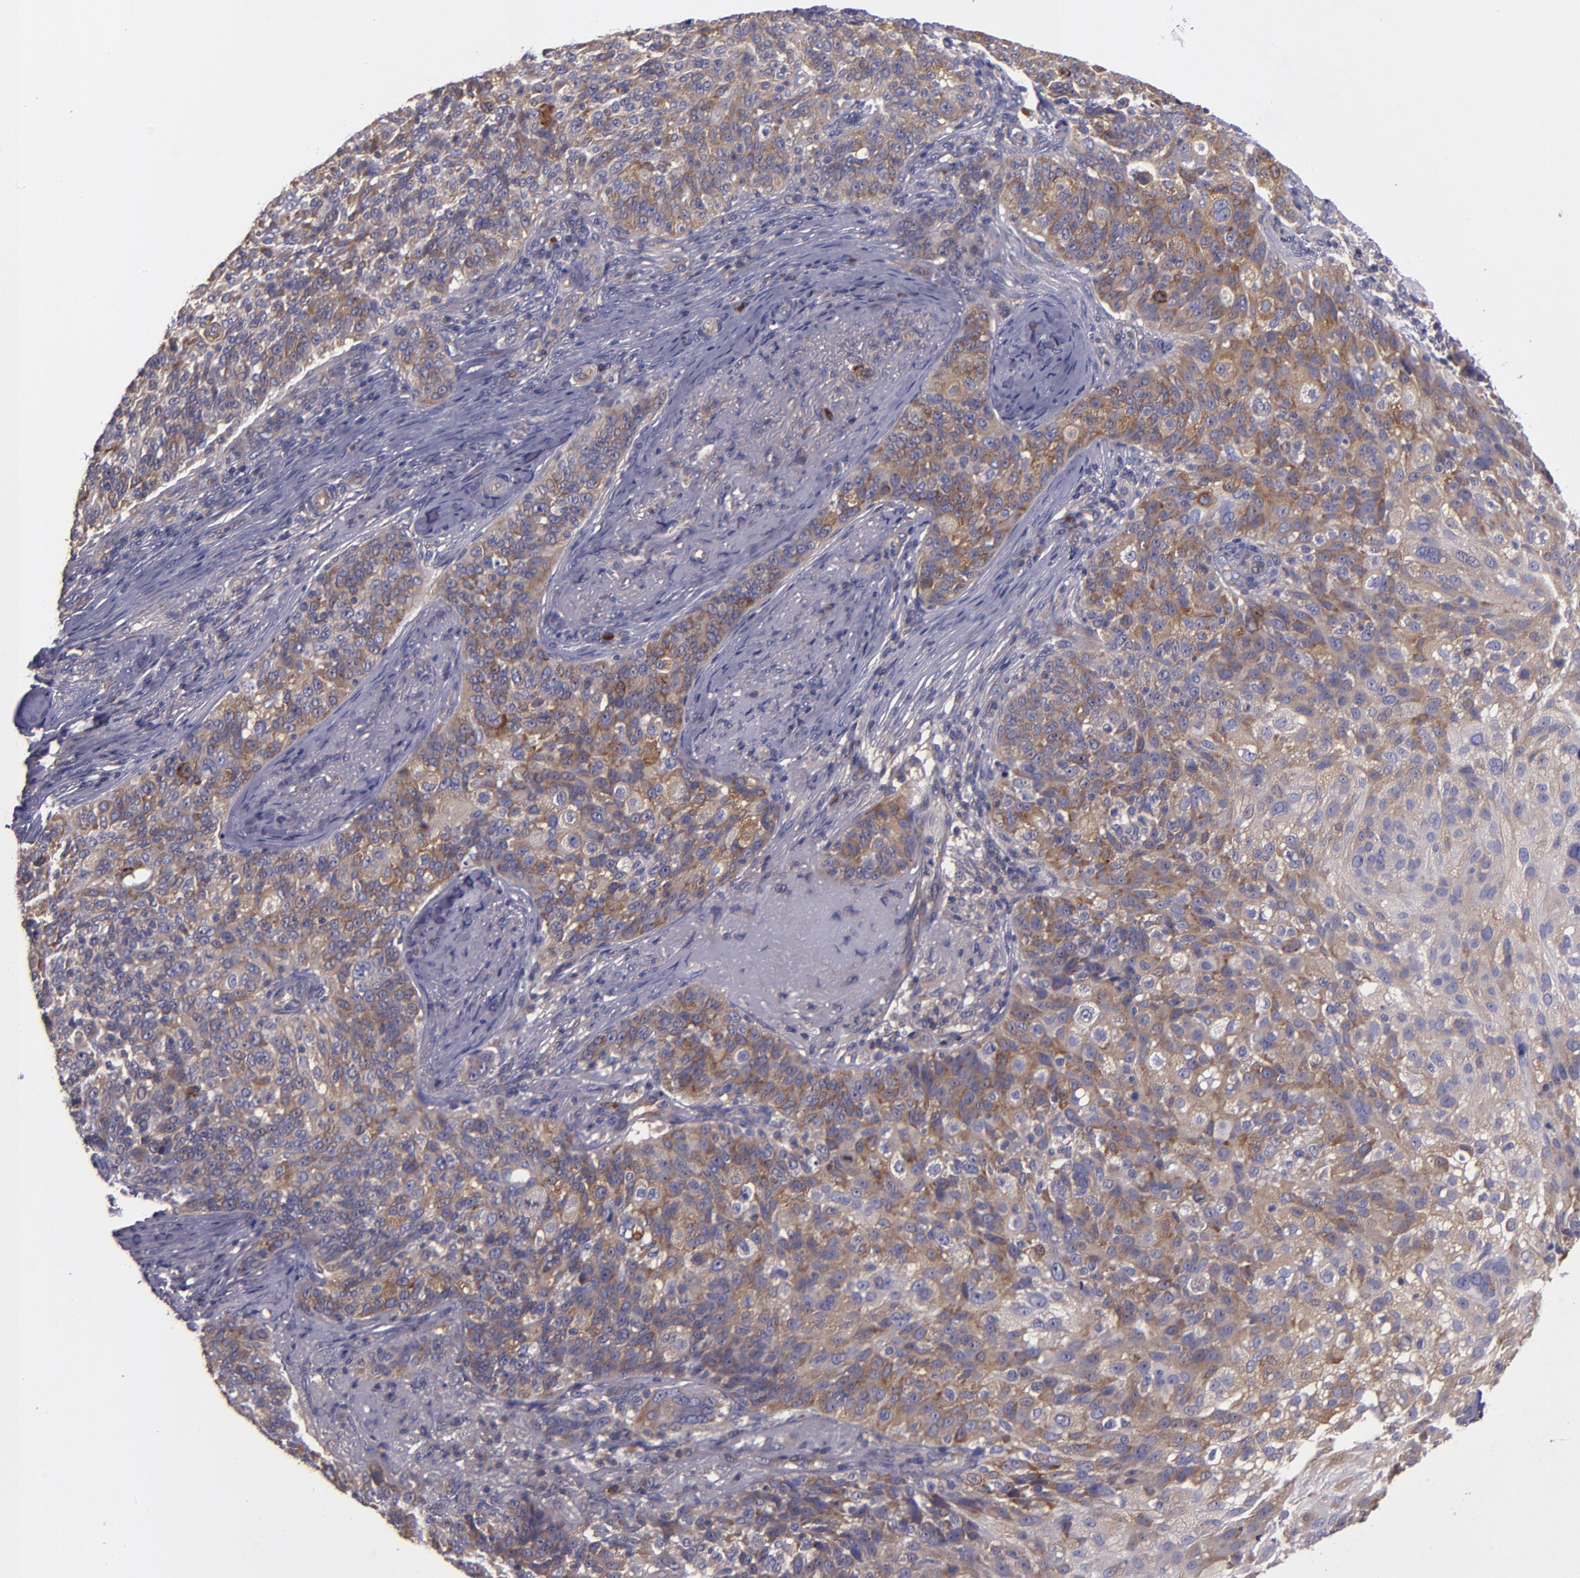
{"staining": {"intensity": "moderate", "quantity": ">75%", "location": "cytoplasmic/membranous"}, "tissue": "skin cancer", "cell_type": "Tumor cells", "image_type": "cancer", "snomed": [{"axis": "morphology", "description": "Normal tissue, NOS"}, {"axis": "morphology", "description": "Squamous cell carcinoma, NOS"}, {"axis": "topography", "description": "Skin"}], "caption": "DAB immunohistochemical staining of skin cancer (squamous cell carcinoma) shows moderate cytoplasmic/membranous protein expression in about >75% of tumor cells.", "gene": "CARS1", "patient": {"sex": "female", "age": 83}}